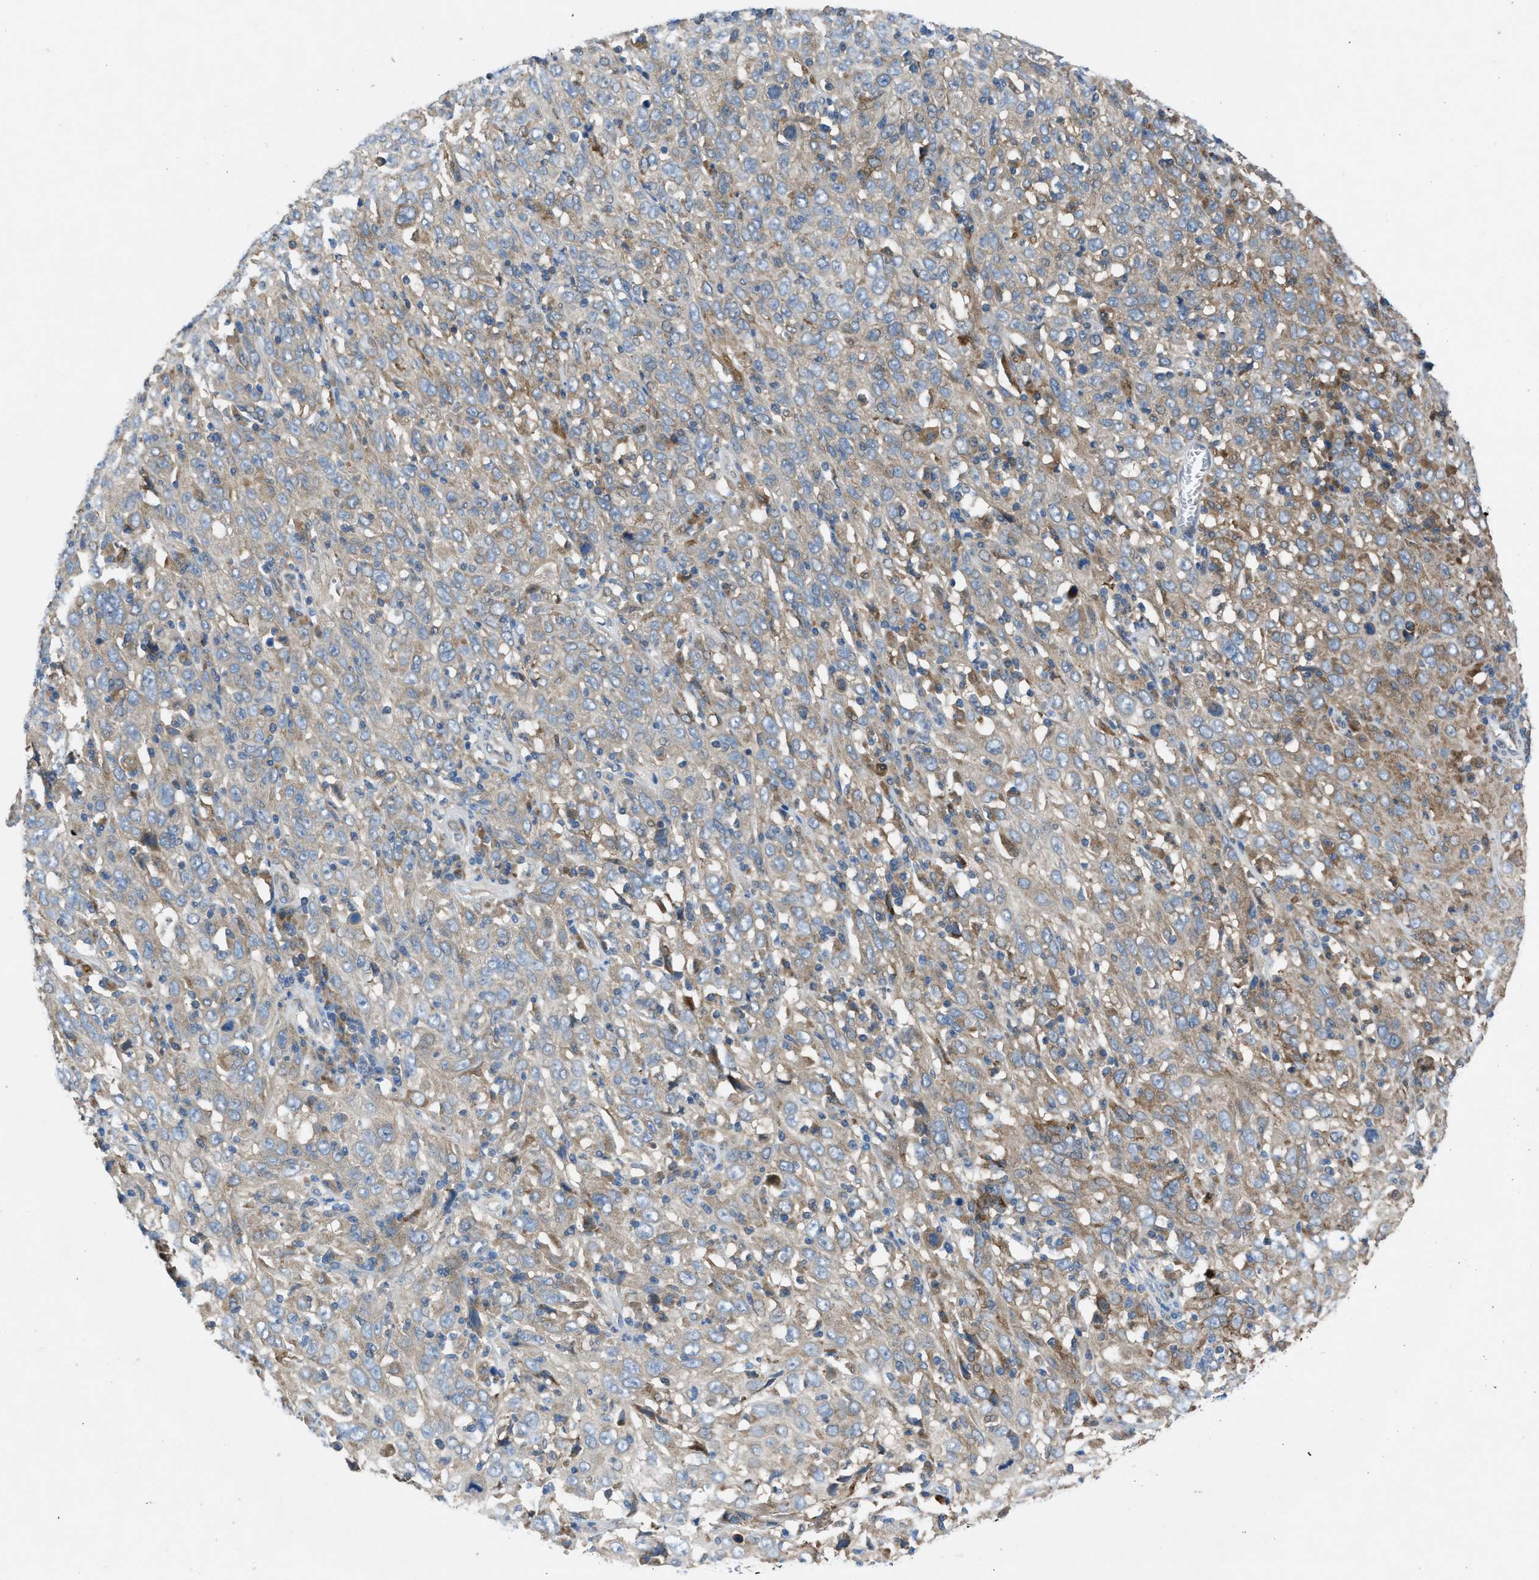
{"staining": {"intensity": "weak", "quantity": "25%-75%", "location": "cytoplasmic/membranous"}, "tissue": "cervical cancer", "cell_type": "Tumor cells", "image_type": "cancer", "snomed": [{"axis": "morphology", "description": "Squamous cell carcinoma, NOS"}, {"axis": "topography", "description": "Cervix"}], "caption": "A low amount of weak cytoplasmic/membranous staining is present in approximately 25%-75% of tumor cells in cervical cancer tissue.", "gene": "MAP3K20", "patient": {"sex": "female", "age": 46}}